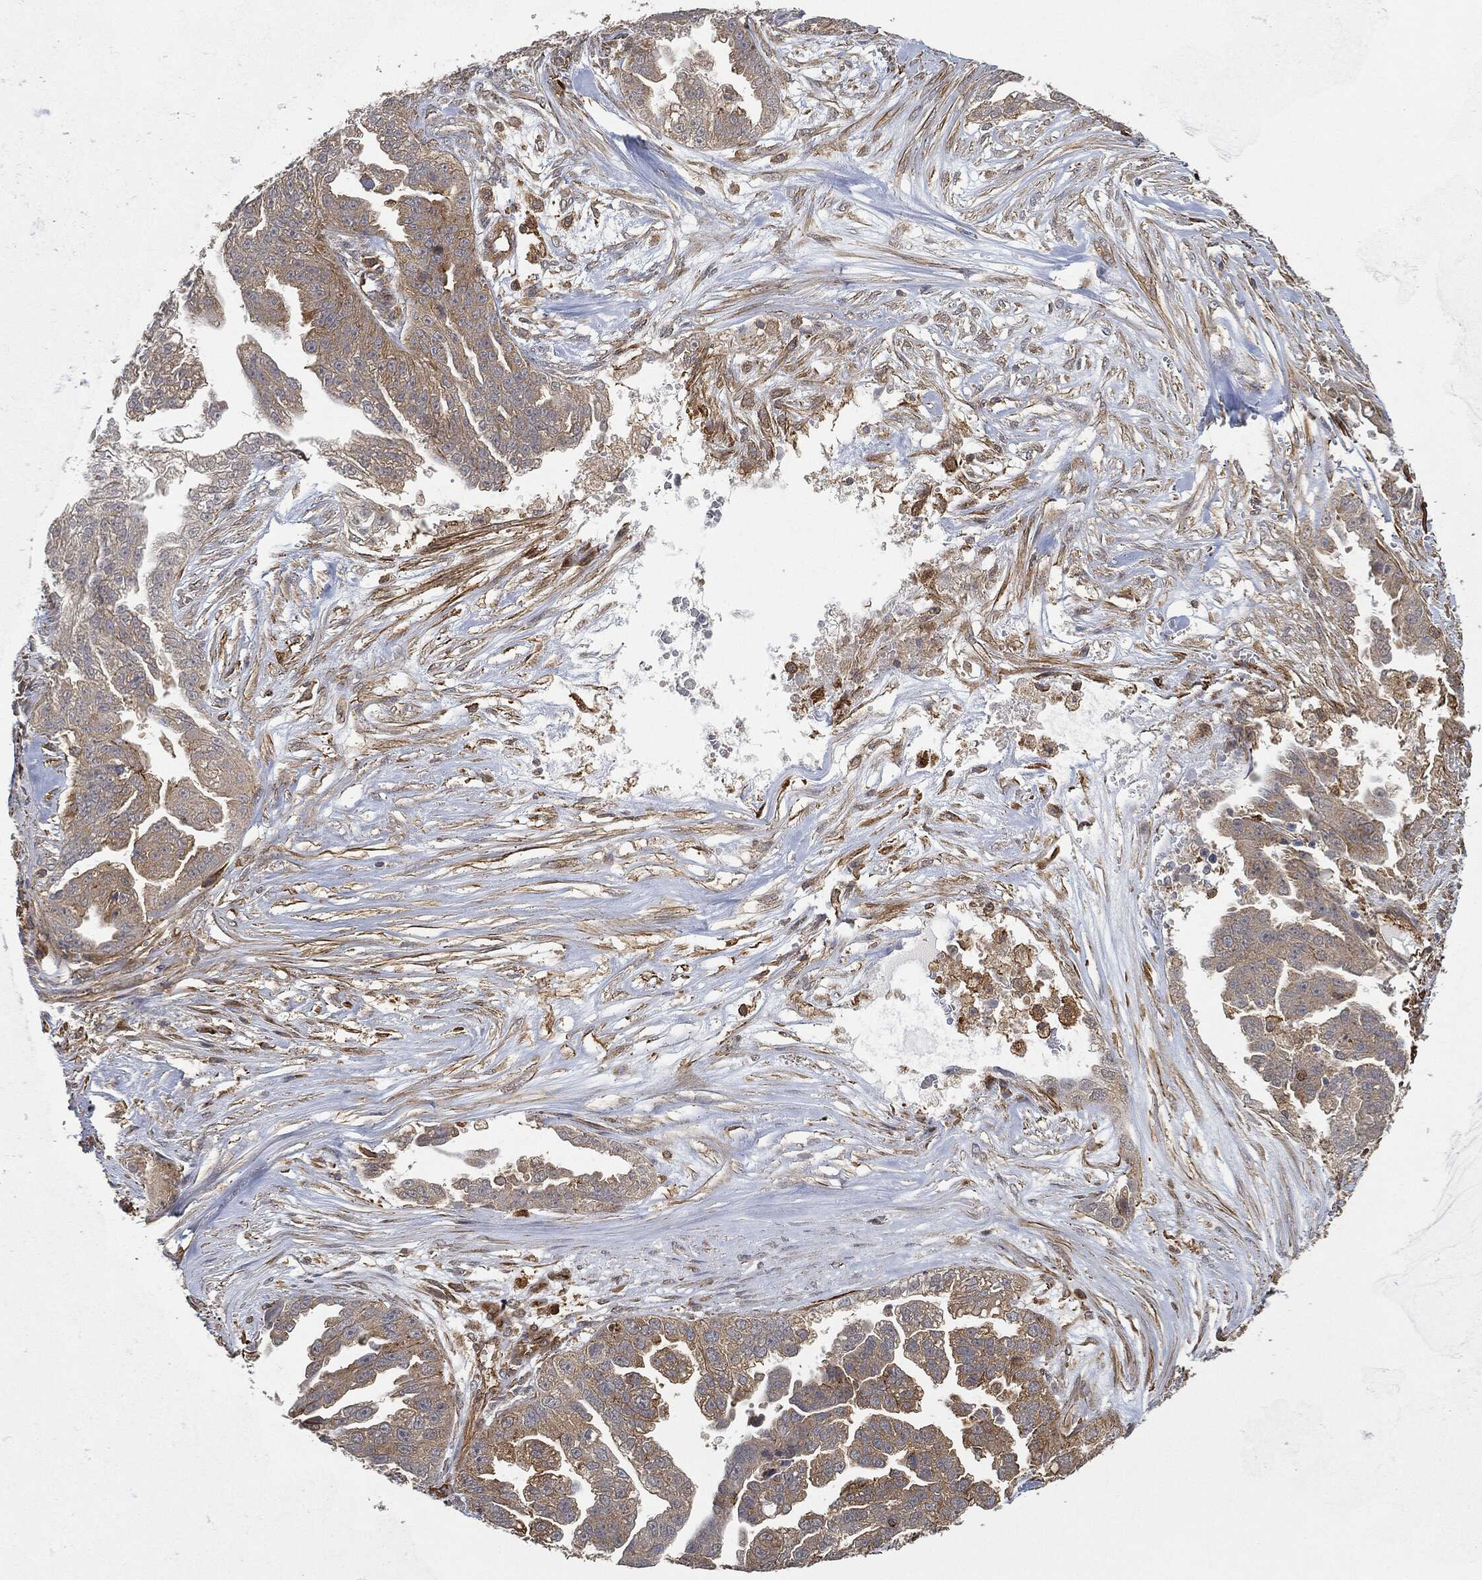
{"staining": {"intensity": "moderate", "quantity": "<25%", "location": "cytoplasmic/membranous"}, "tissue": "ovarian cancer", "cell_type": "Tumor cells", "image_type": "cancer", "snomed": [{"axis": "morphology", "description": "Cystadenocarcinoma, serous, NOS"}, {"axis": "topography", "description": "Ovary"}], "caption": "Immunohistochemistry of ovarian cancer (serous cystadenocarcinoma) reveals low levels of moderate cytoplasmic/membranous positivity in about <25% of tumor cells. Ihc stains the protein of interest in brown and the nuclei are stained blue.", "gene": "TPT1", "patient": {"sex": "female", "age": 58}}